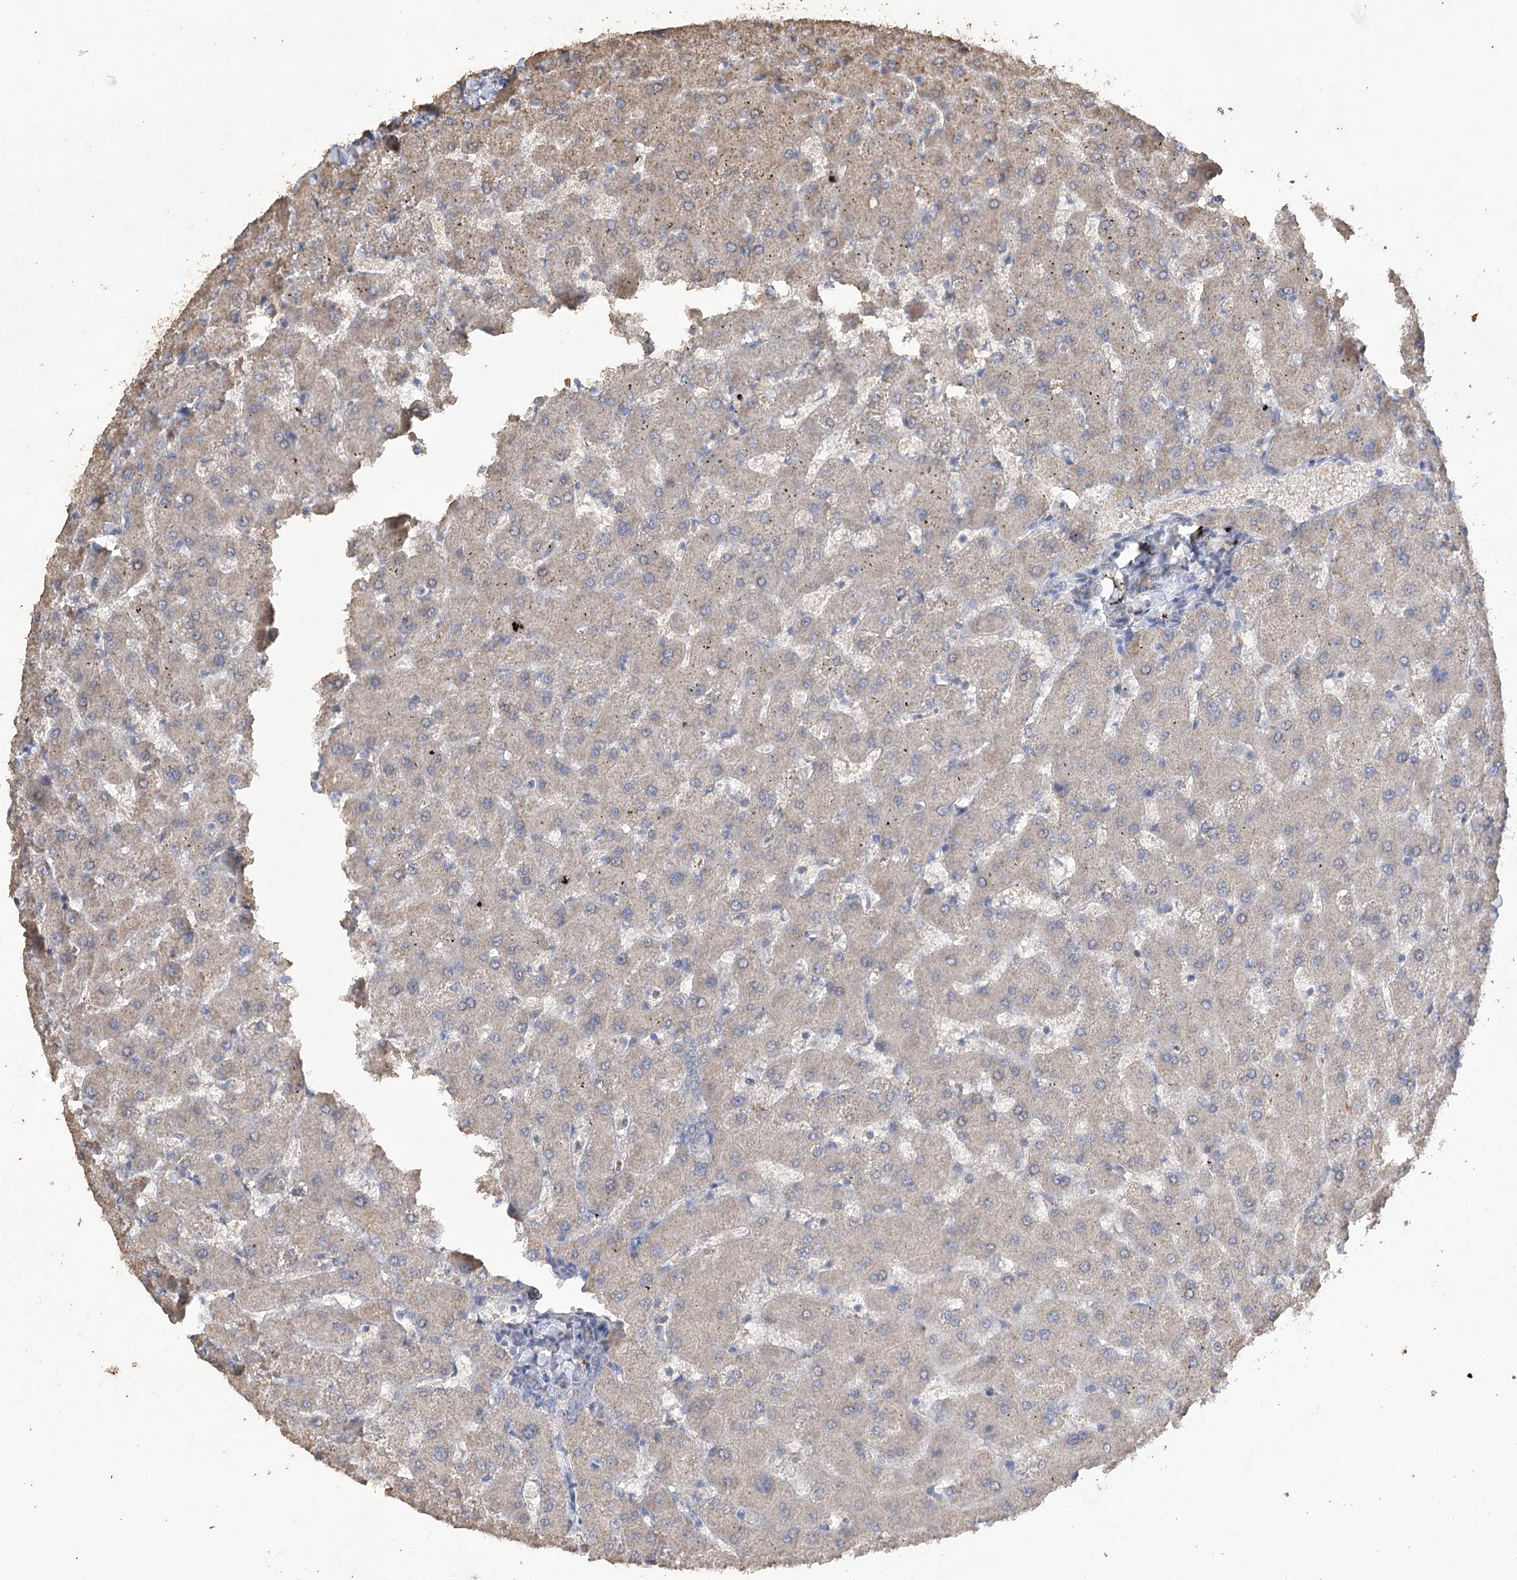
{"staining": {"intensity": "negative", "quantity": "none", "location": "none"}, "tissue": "liver", "cell_type": "Cholangiocytes", "image_type": "normal", "snomed": [{"axis": "morphology", "description": "Normal tissue, NOS"}, {"axis": "topography", "description": "Liver"}], "caption": "High magnification brightfield microscopy of normal liver stained with DAB (brown) and counterstained with hematoxylin (blue): cholangiocytes show no significant positivity.", "gene": "IREB2", "patient": {"sex": "female", "age": 63}}